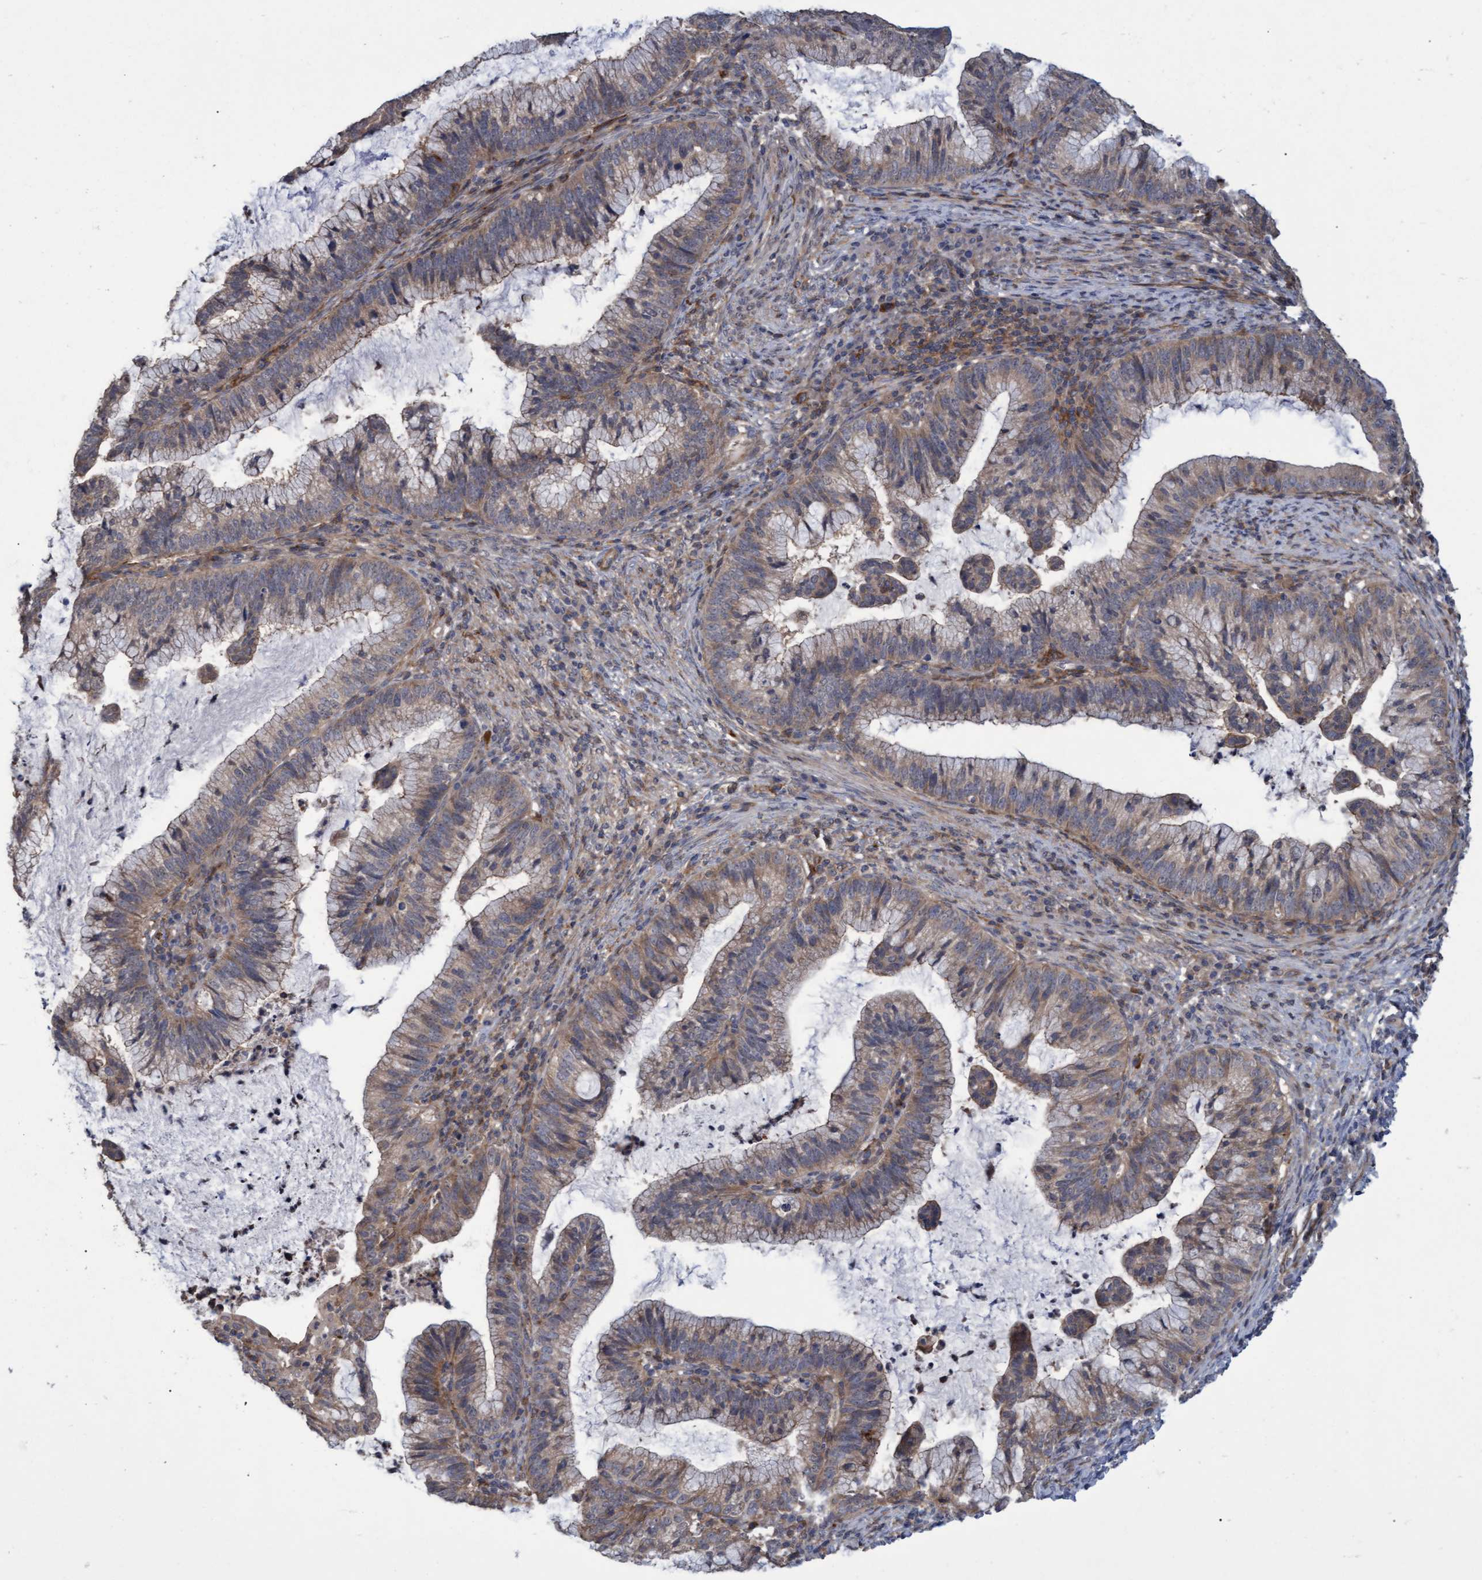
{"staining": {"intensity": "weak", "quantity": ">75%", "location": "cytoplasmic/membranous"}, "tissue": "cervical cancer", "cell_type": "Tumor cells", "image_type": "cancer", "snomed": [{"axis": "morphology", "description": "Adenocarcinoma, NOS"}, {"axis": "topography", "description": "Cervix"}], "caption": "Immunohistochemistry (IHC) staining of cervical cancer, which exhibits low levels of weak cytoplasmic/membranous positivity in about >75% of tumor cells indicating weak cytoplasmic/membranous protein positivity. The staining was performed using DAB (3,3'-diaminobenzidine) (brown) for protein detection and nuclei were counterstained in hematoxylin (blue).", "gene": "NAA15", "patient": {"sex": "female", "age": 36}}